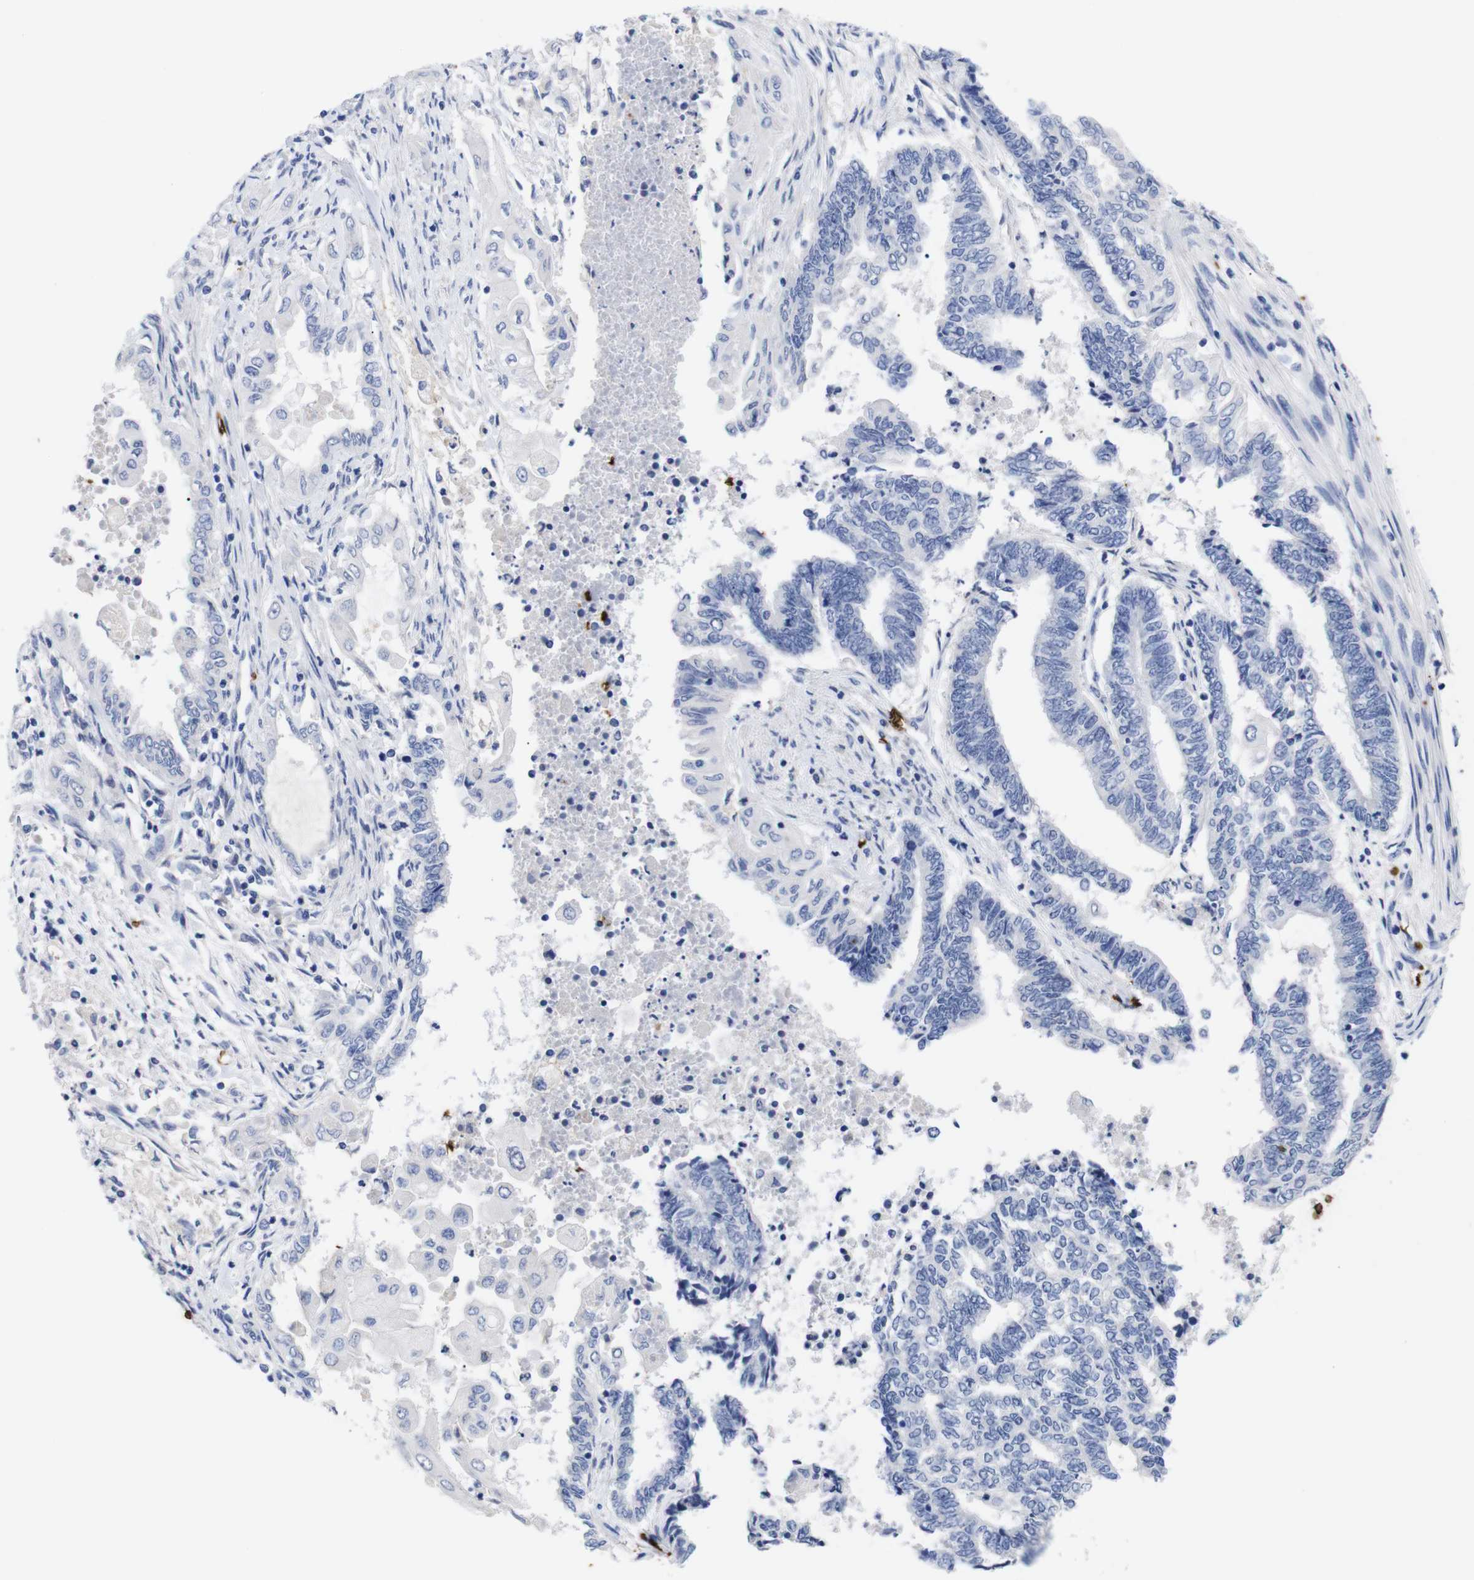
{"staining": {"intensity": "negative", "quantity": "none", "location": "none"}, "tissue": "endometrial cancer", "cell_type": "Tumor cells", "image_type": "cancer", "snomed": [{"axis": "morphology", "description": "Adenocarcinoma, NOS"}, {"axis": "topography", "description": "Uterus"}, {"axis": "topography", "description": "Endometrium"}], "caption": "IHC image of human adenocarcinoma (endometrial) stained for a protein (brown), which exhibits no expression in tumor cells. The staining was performed using DAB (3,3'-diaminobenzidine) to visualize the protein expression in brown, while the nuclei were stained in blue with hematoxylin (Magnification: 20x).", "gene": "S1PR2", "patient": {"sex": "female", "age": 70}}